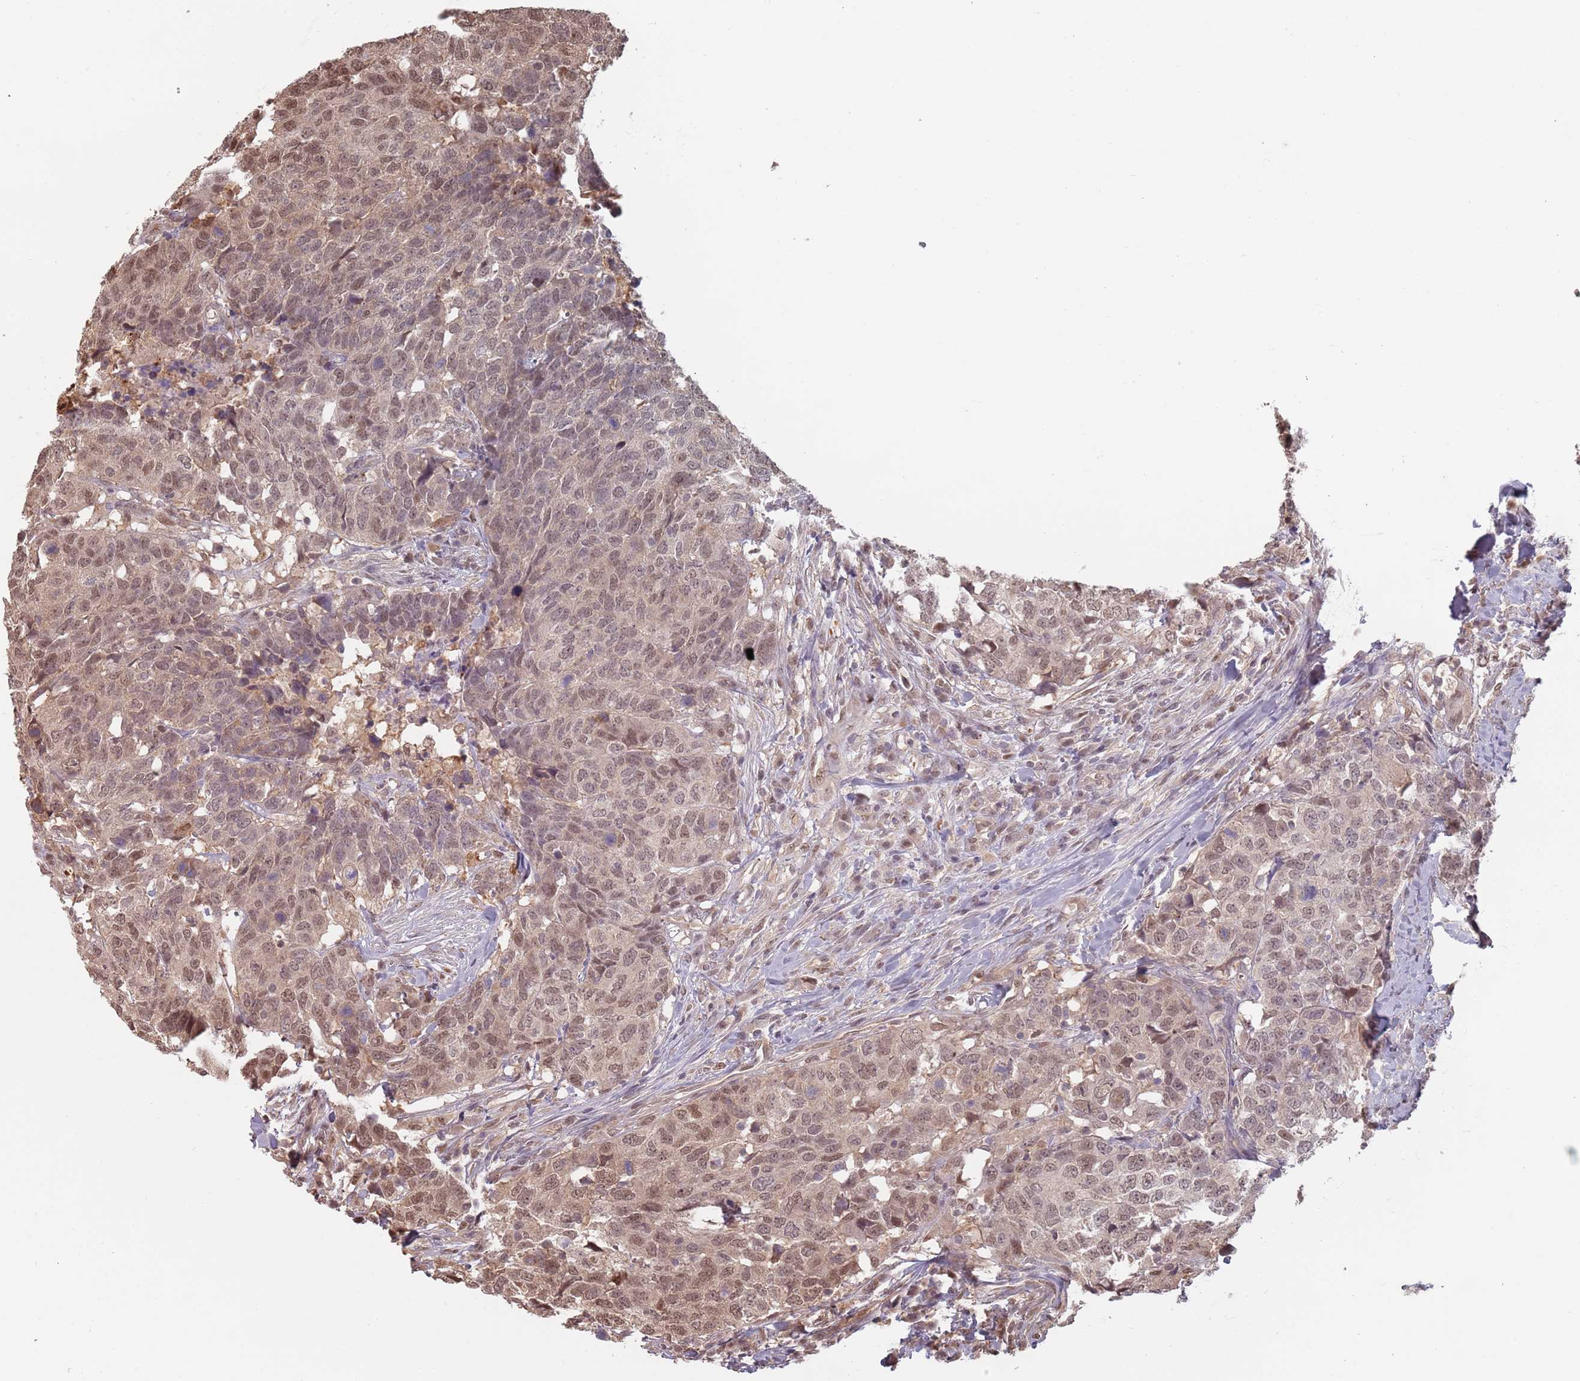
{"staining": {"intensity": "weak", "quantity": "25%-75%", "location": "nuclear"}, "tissue": "head and neck cancer", "cell_type": "Tumor cells", "image_type": "cancer", "snomed": [{"axis": "morphology", "description": "Normal tissue, NOS"}, {"axis": "morphology", "description": "Squamous cell carcinoma, NOS"}, {"axis": "topography", "description": "Skeletal muscle"}, {"axis": "topography", "description": "Vascular tissue"}, {"axis": "topography", "description": "Peripheral nerve tissue"}, {"axis": "topography", "description": "Head-Neck"}], "caption": "An immunohistochemistry histopathology image of tumor tissue is shown. Protein staining in brown labels weak nuclear positivity in head and neck squamous cell carcinoma within tumor cells. The staining was performed using DAB (3,3'-diaminobenzidine) to visualize the protein expression in brown, while the nuclei were stained in blue with hematoxylin (Magnification: 20x).", "gene": "PLSCR5", "patient": {"sex": "male", "age": 66}}